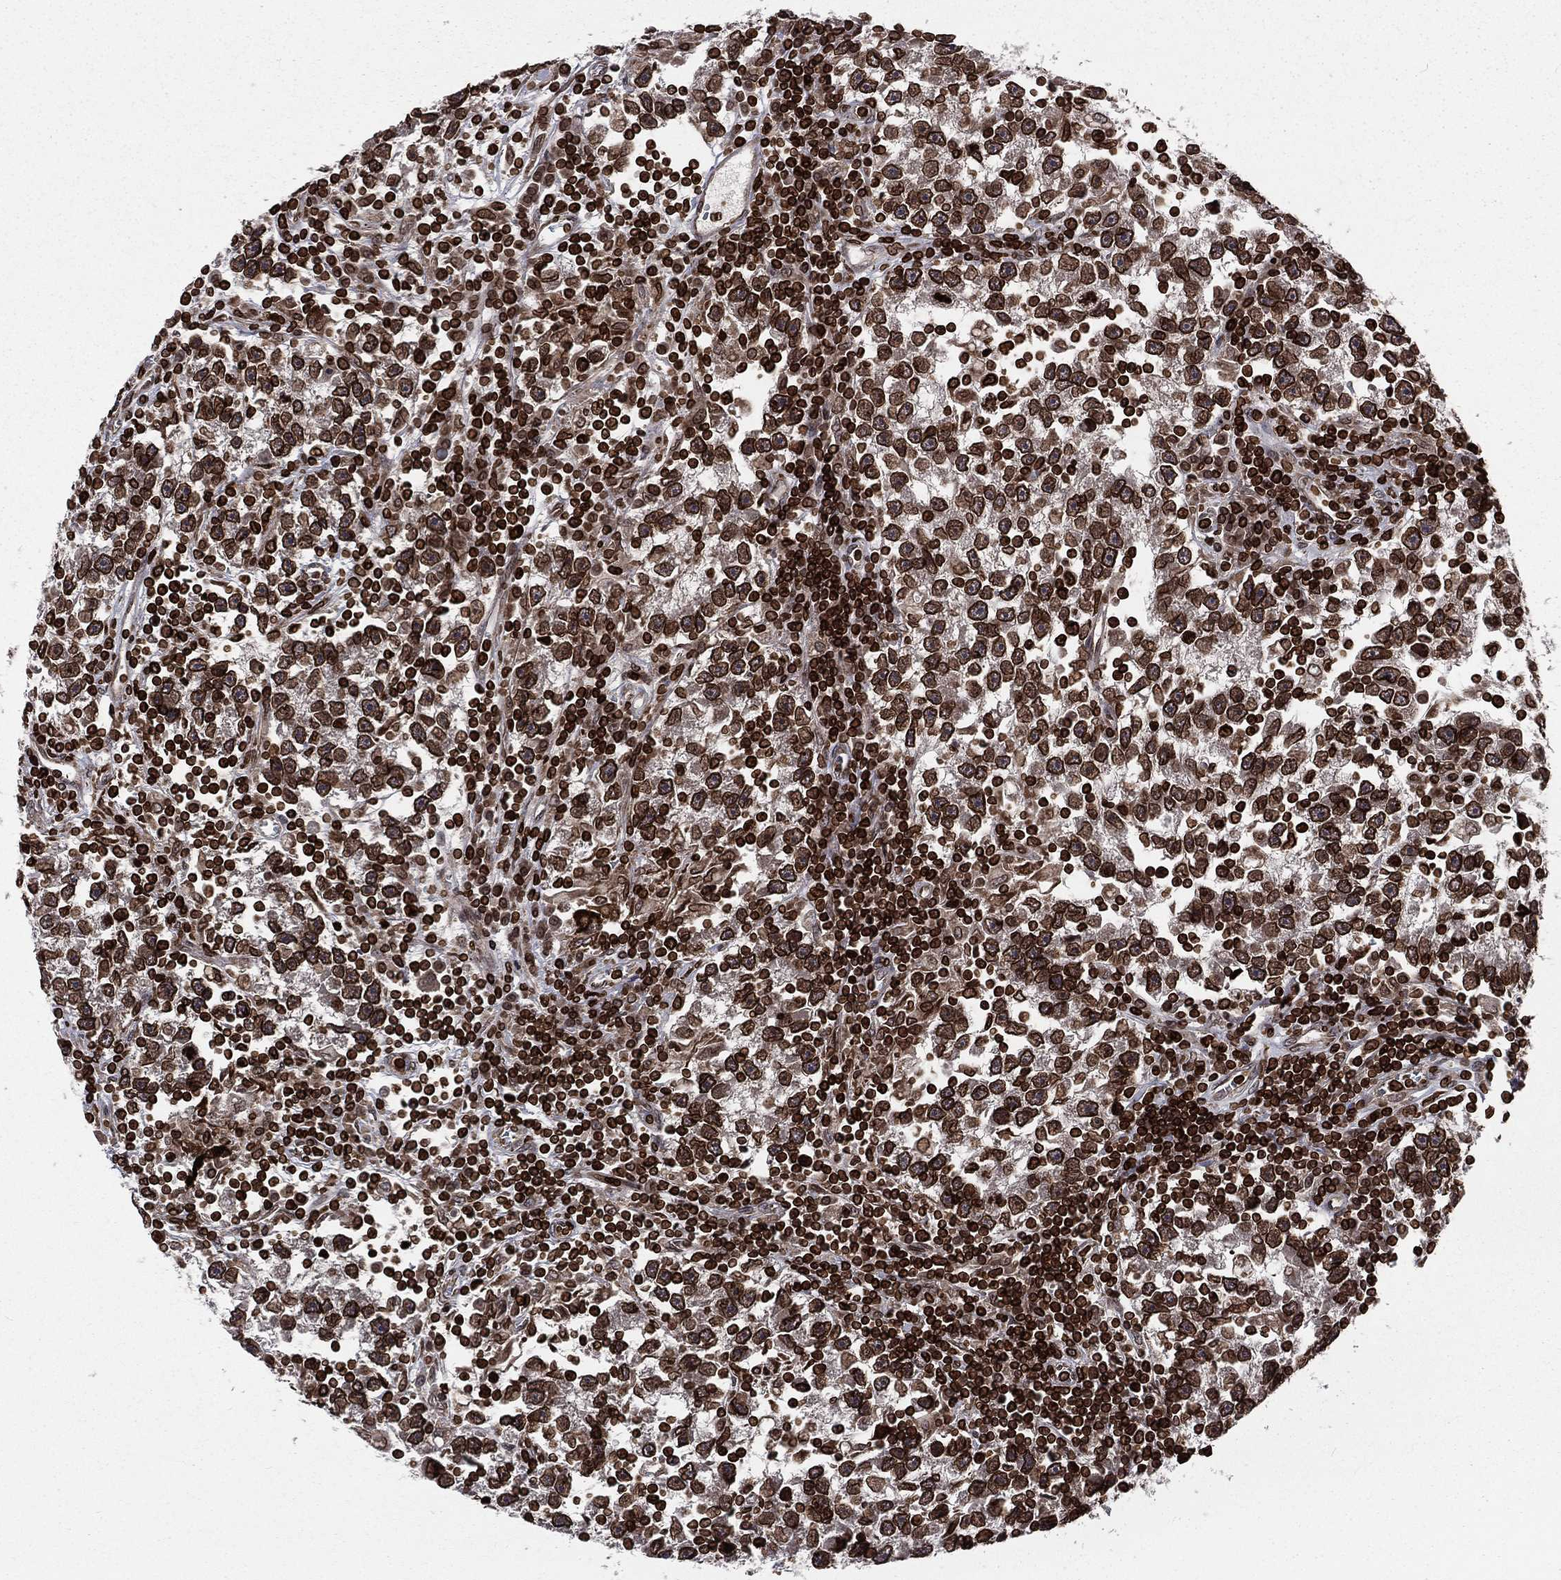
{"staining": {"intensity": "strong", "quantity": ">75%", "location": "cytoplasmic/membranous,nuclear"}, "tissue": "testis cancer", "cell_type": "Tumor cells", "image_type": "cancer", "snomed": [{"axis": "morphology", "description": "Seminoma, NOS"}, {"axis": "topography", "description": "Testis"}], "caption": "The immunohistochemical stain labels strong cytoplasmic/membranous and nuclear positivity in tumor cells of testis seminoma tissue. Immunohistochemistry stains the protein of interest in brown and the nuclei are stained blue.", "gene": "LBR", "patient": {"sex": "male", "age": 47}}